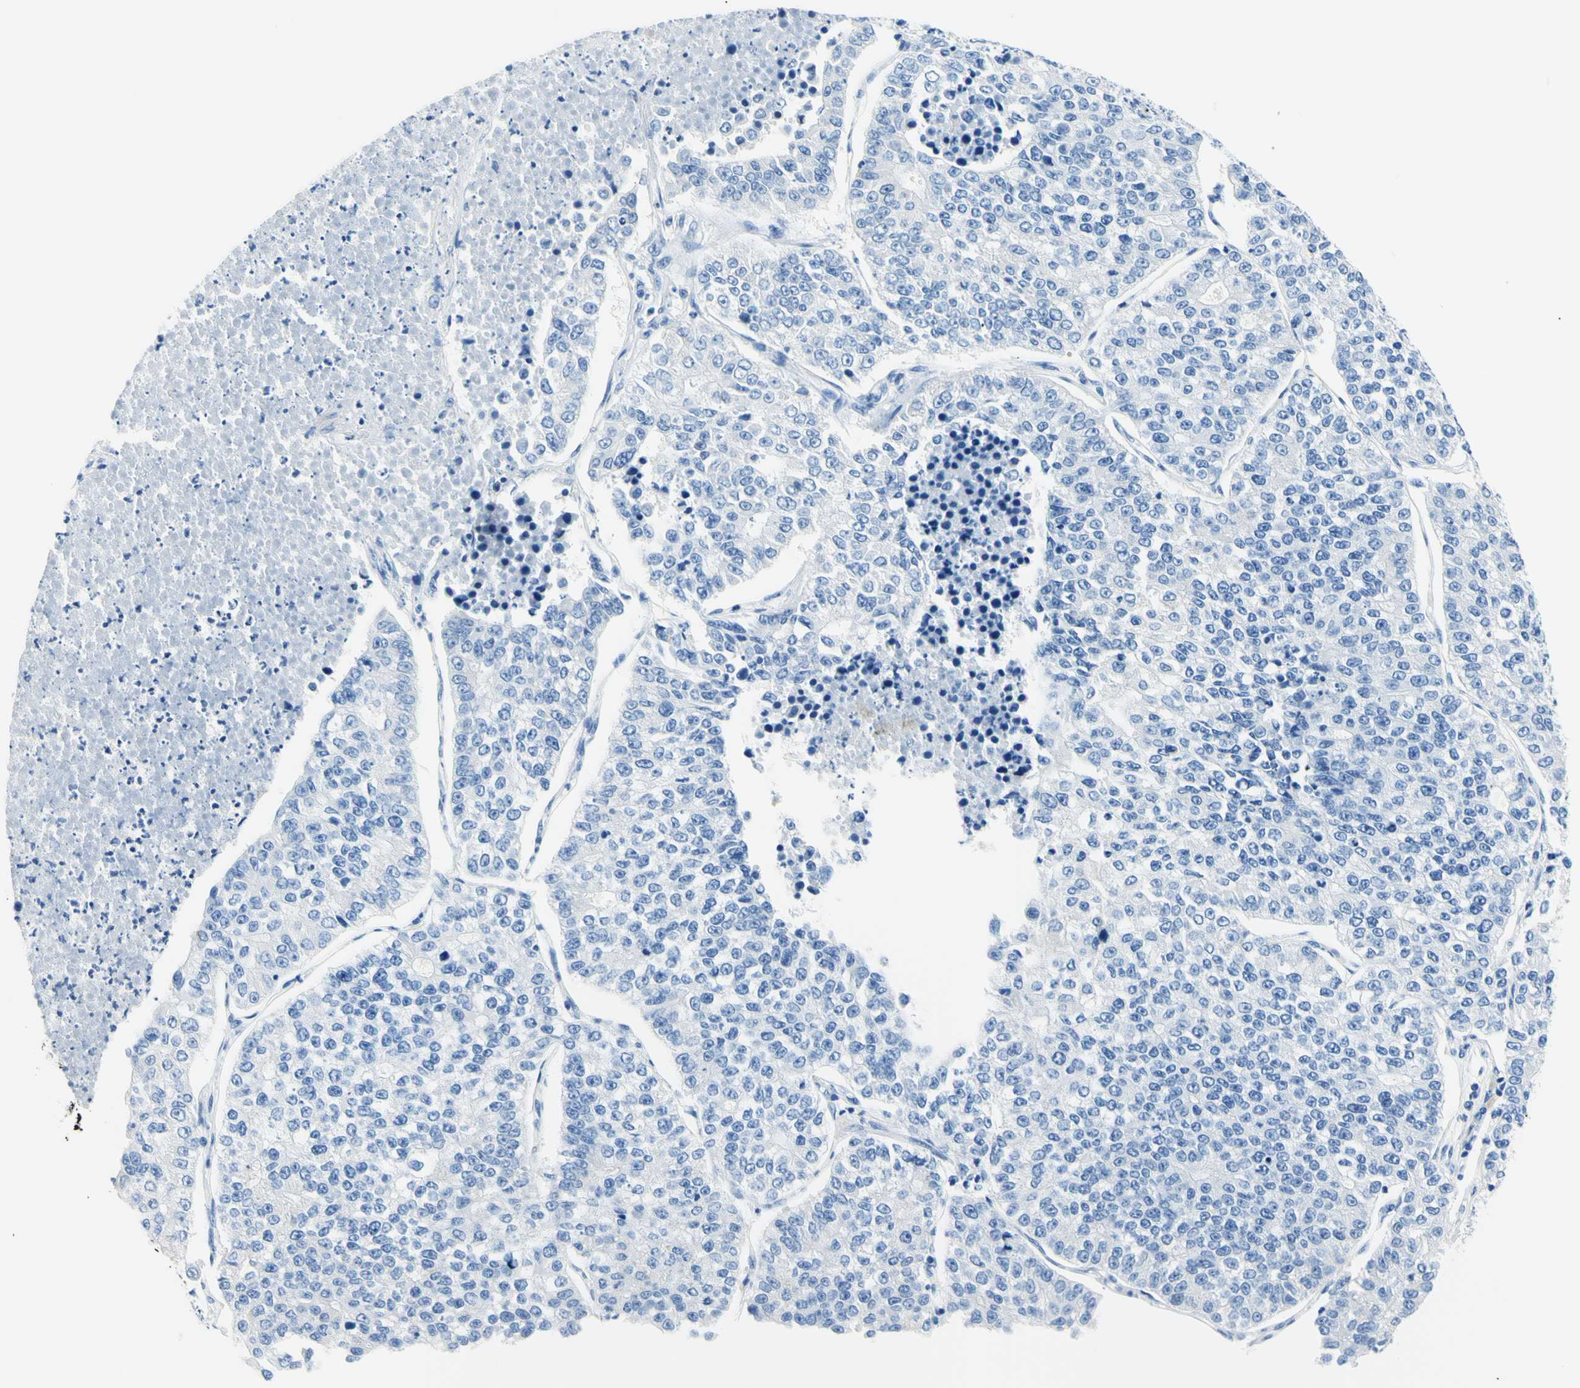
{"staining": {"intensity": "negative", "quantity": "none", "location": "none"}, "tissue": "lung cancer", "cell_type": "Tumor cells", "image_type": "cancer", "snomed": [{"axis": "morphology", "description": "Adenocarcinoma, NOS"}, {"axis": "topography", "description": "Lung"}], "caption": "There is no significant staining in tumor cells of lung cancer.", "gene": "HPCA", "patient": {"sex": "male", "age": 49}}